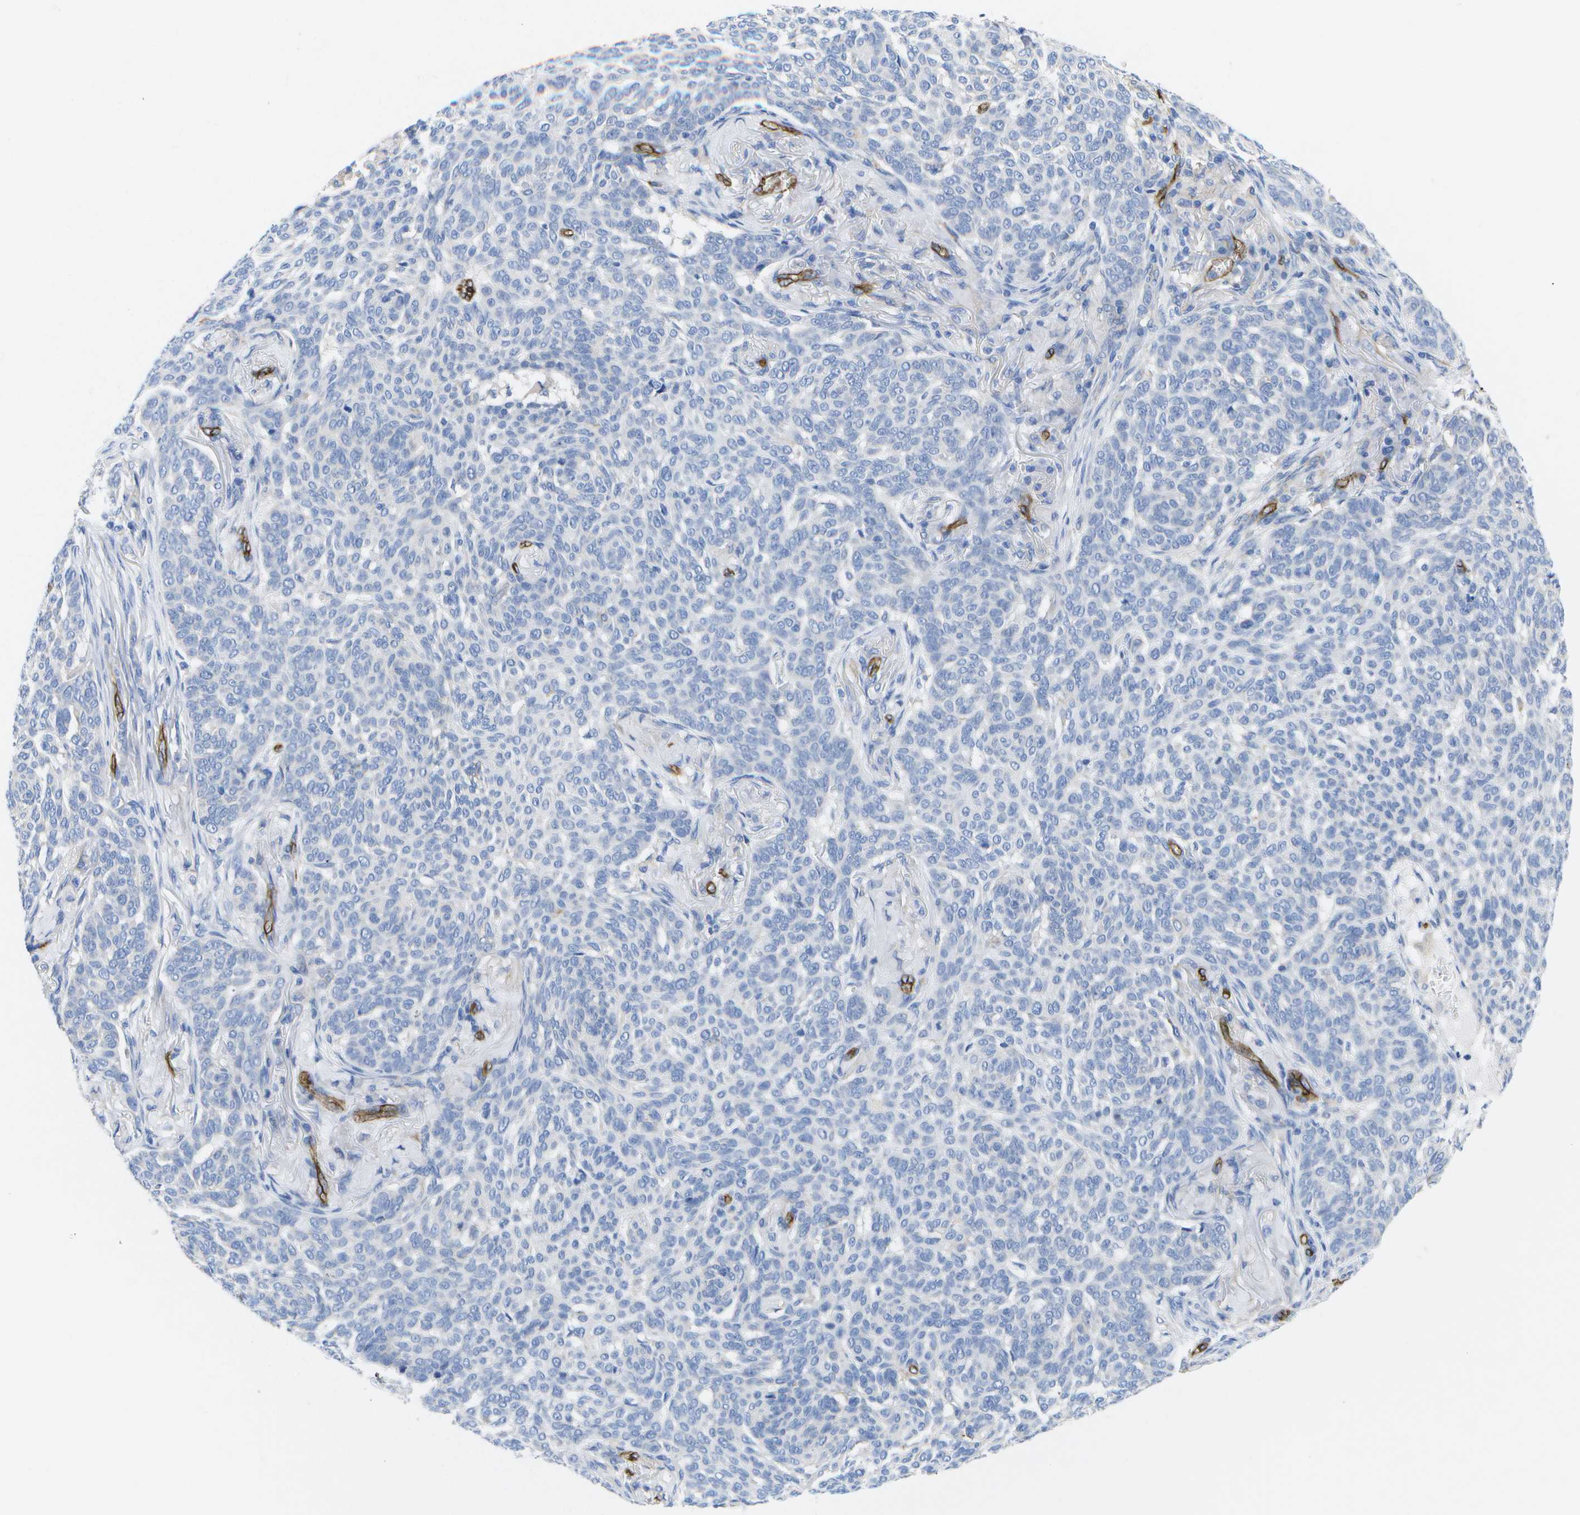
{"staining": {"intensity": "negative", "quantity": "none", "location": "none"}, "tissue": "skin cancer", "cell_type": "Tumor cells", "image_type": "cancer", "snomed": [{"axis": "morphology", "description": "Basal cell carcinoma"}, {"axis": "topography", "description": "Skin"}], "caption": "Skin cancer (basal cell carcinoma) stained for a protein using immunohistochemistry (IHC) reveals no positivity tumor cells.", "gene": "DYSF", "patient": {"sex": "male", "age": 85}}